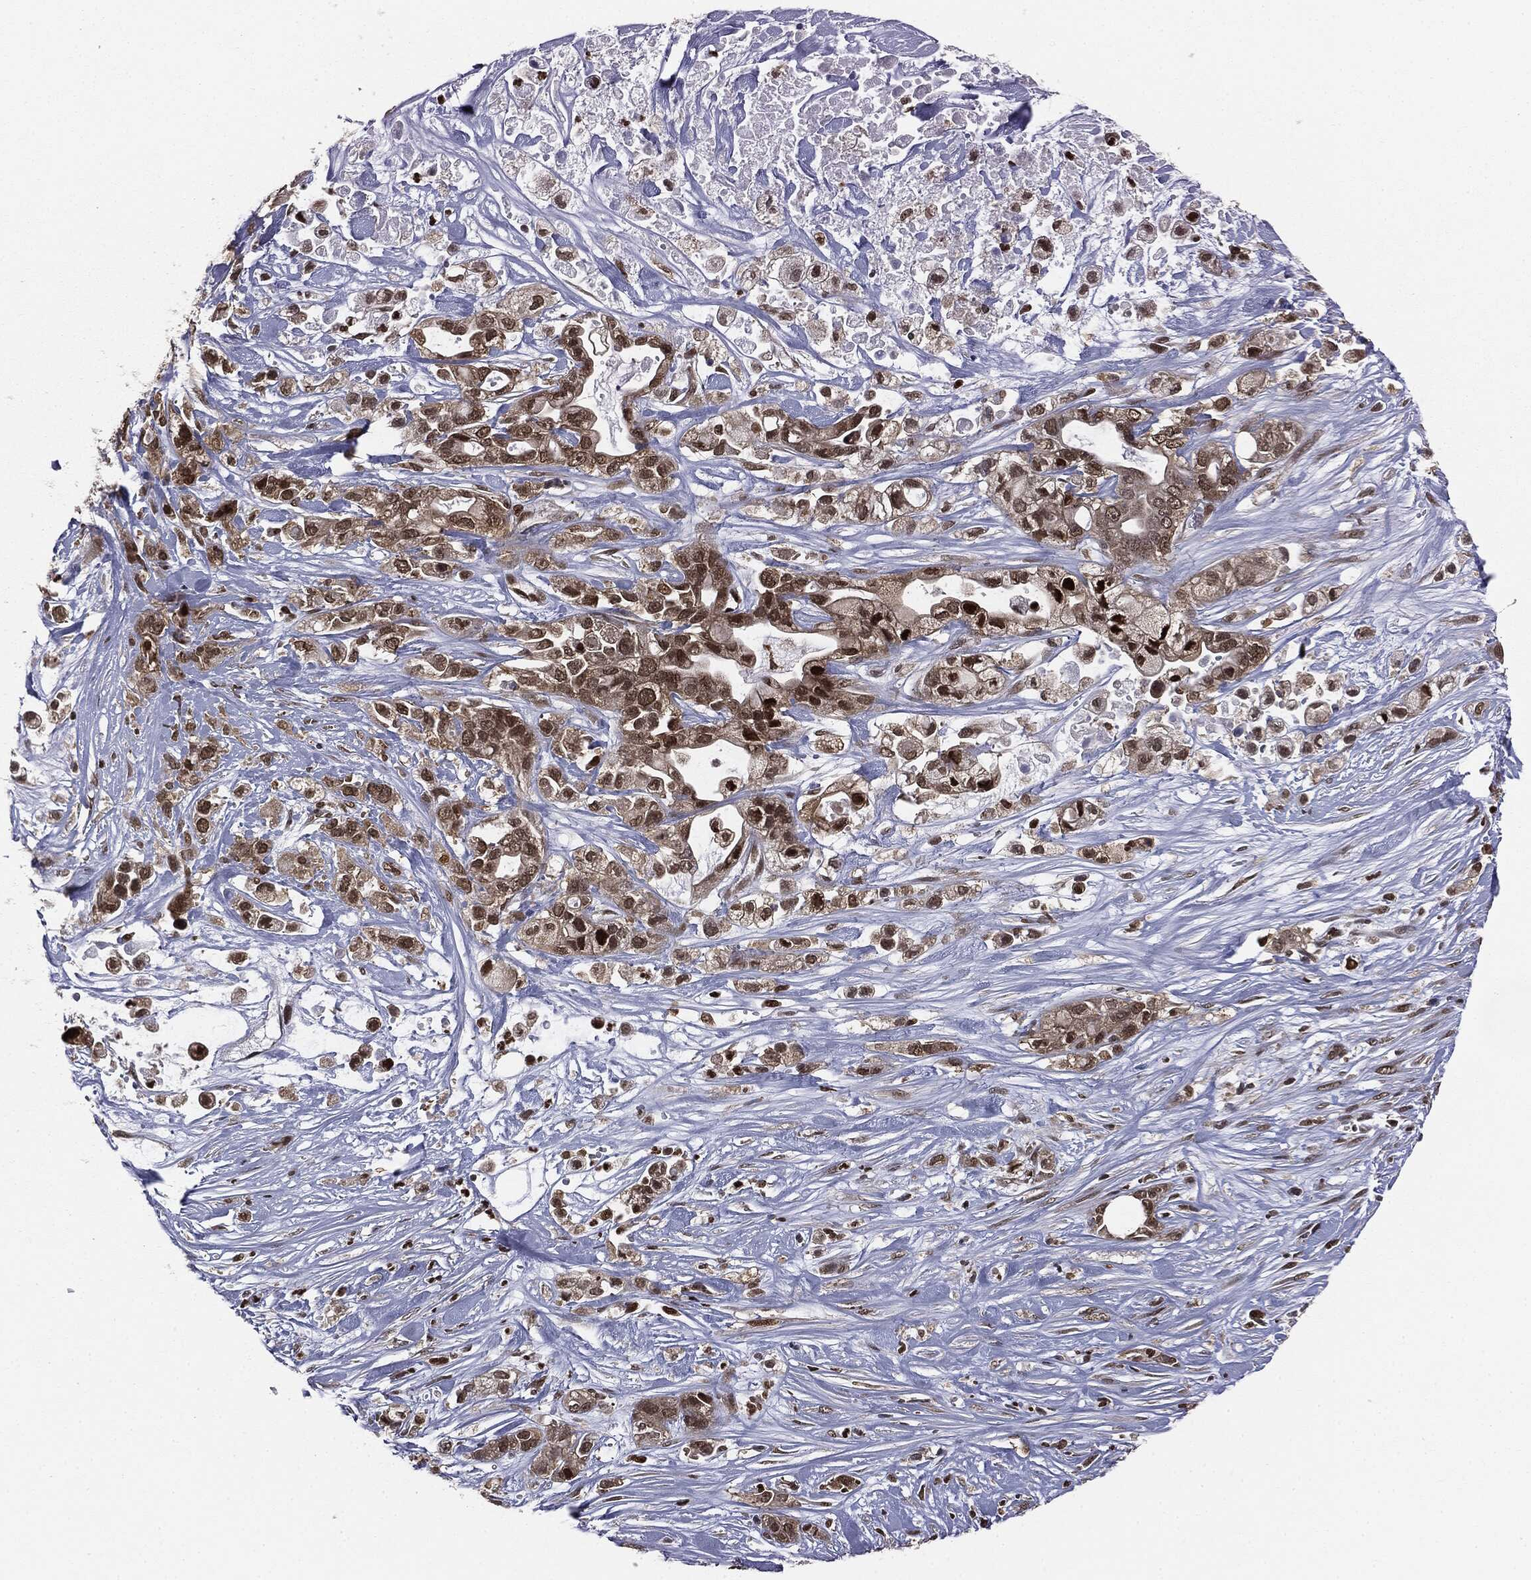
{"staining": {"intensity": "moderate", "quantity": "<25%", "location": "cytoplasmic/membranous,nuclear"}, "tissue": "pancreatic cancer", "cell_type": "Tumor cells", "image_type": "cancer", "snomed": [{"axis": "morphology", "description": "Adenocarcinoma, NOS"}, {"axis": "topography", "description": "Pancreas"}], "caption": "Adenocarcinoma (pancreatic) stained with a brown dye exhibits moderate cytoplasmic/membranous and nuclear positive positivity in about <25% of tumor cells.", "gene": "TBC1D22A", "patient": {"sex": "male", "age": 44}}